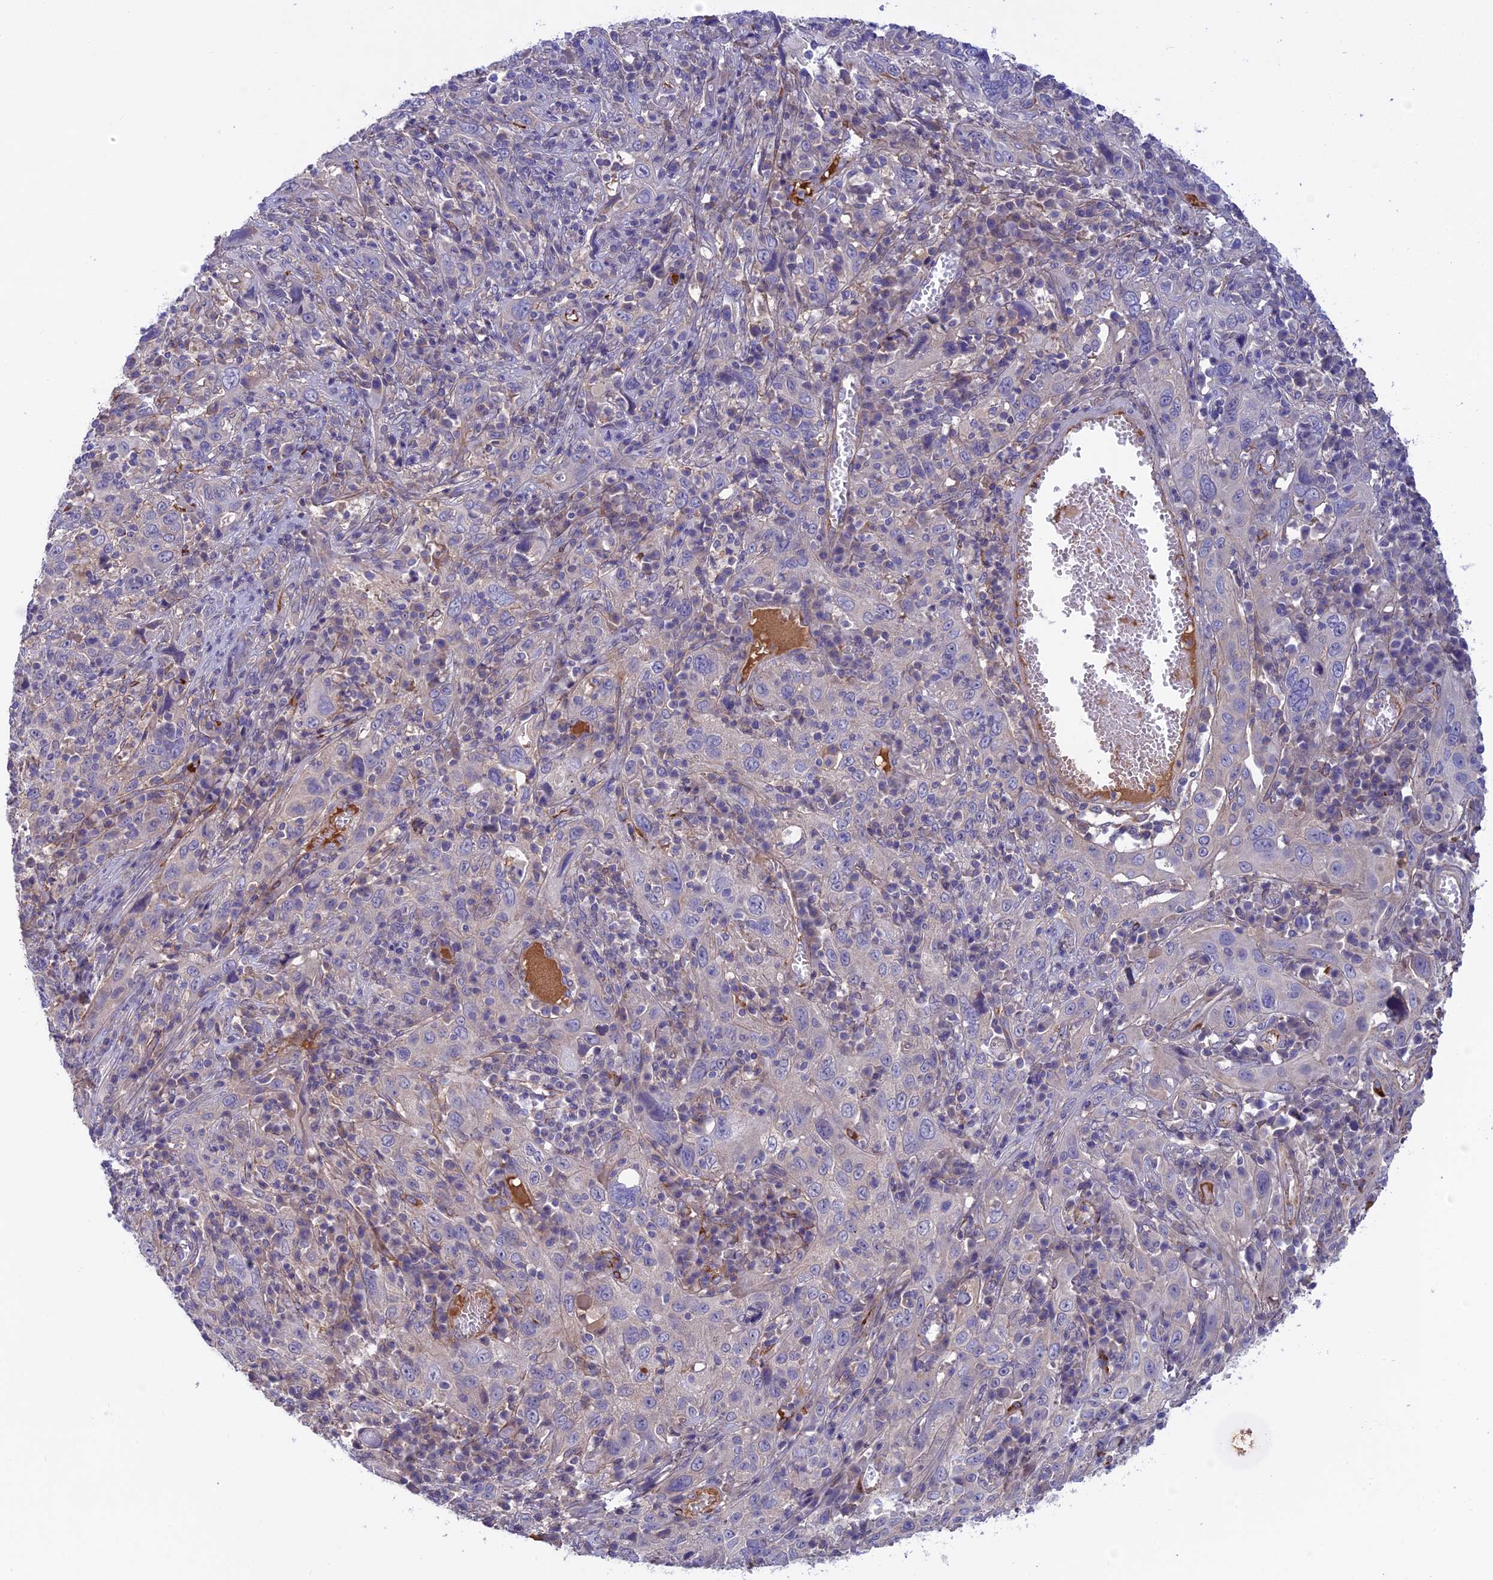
{"staining": {"intensity": "negative", "quantity": "none", "location": "none"}, "tissue": "cervical cancer", "cell_type": "Tumor cells", "image_type": "cancer", "snomed": [{"axis": "morphology", "description": "Squamous cell carcinoma, NOS"}, {"axis": "topography", "description": "Cervix"}], "caption": "High power microscopy image of an IHC histopathology image of cervical cancer, revealing no significant staining in tumor cells.", "gene": "COL4A3", "patient": {"sex": "female", "age": 46}}